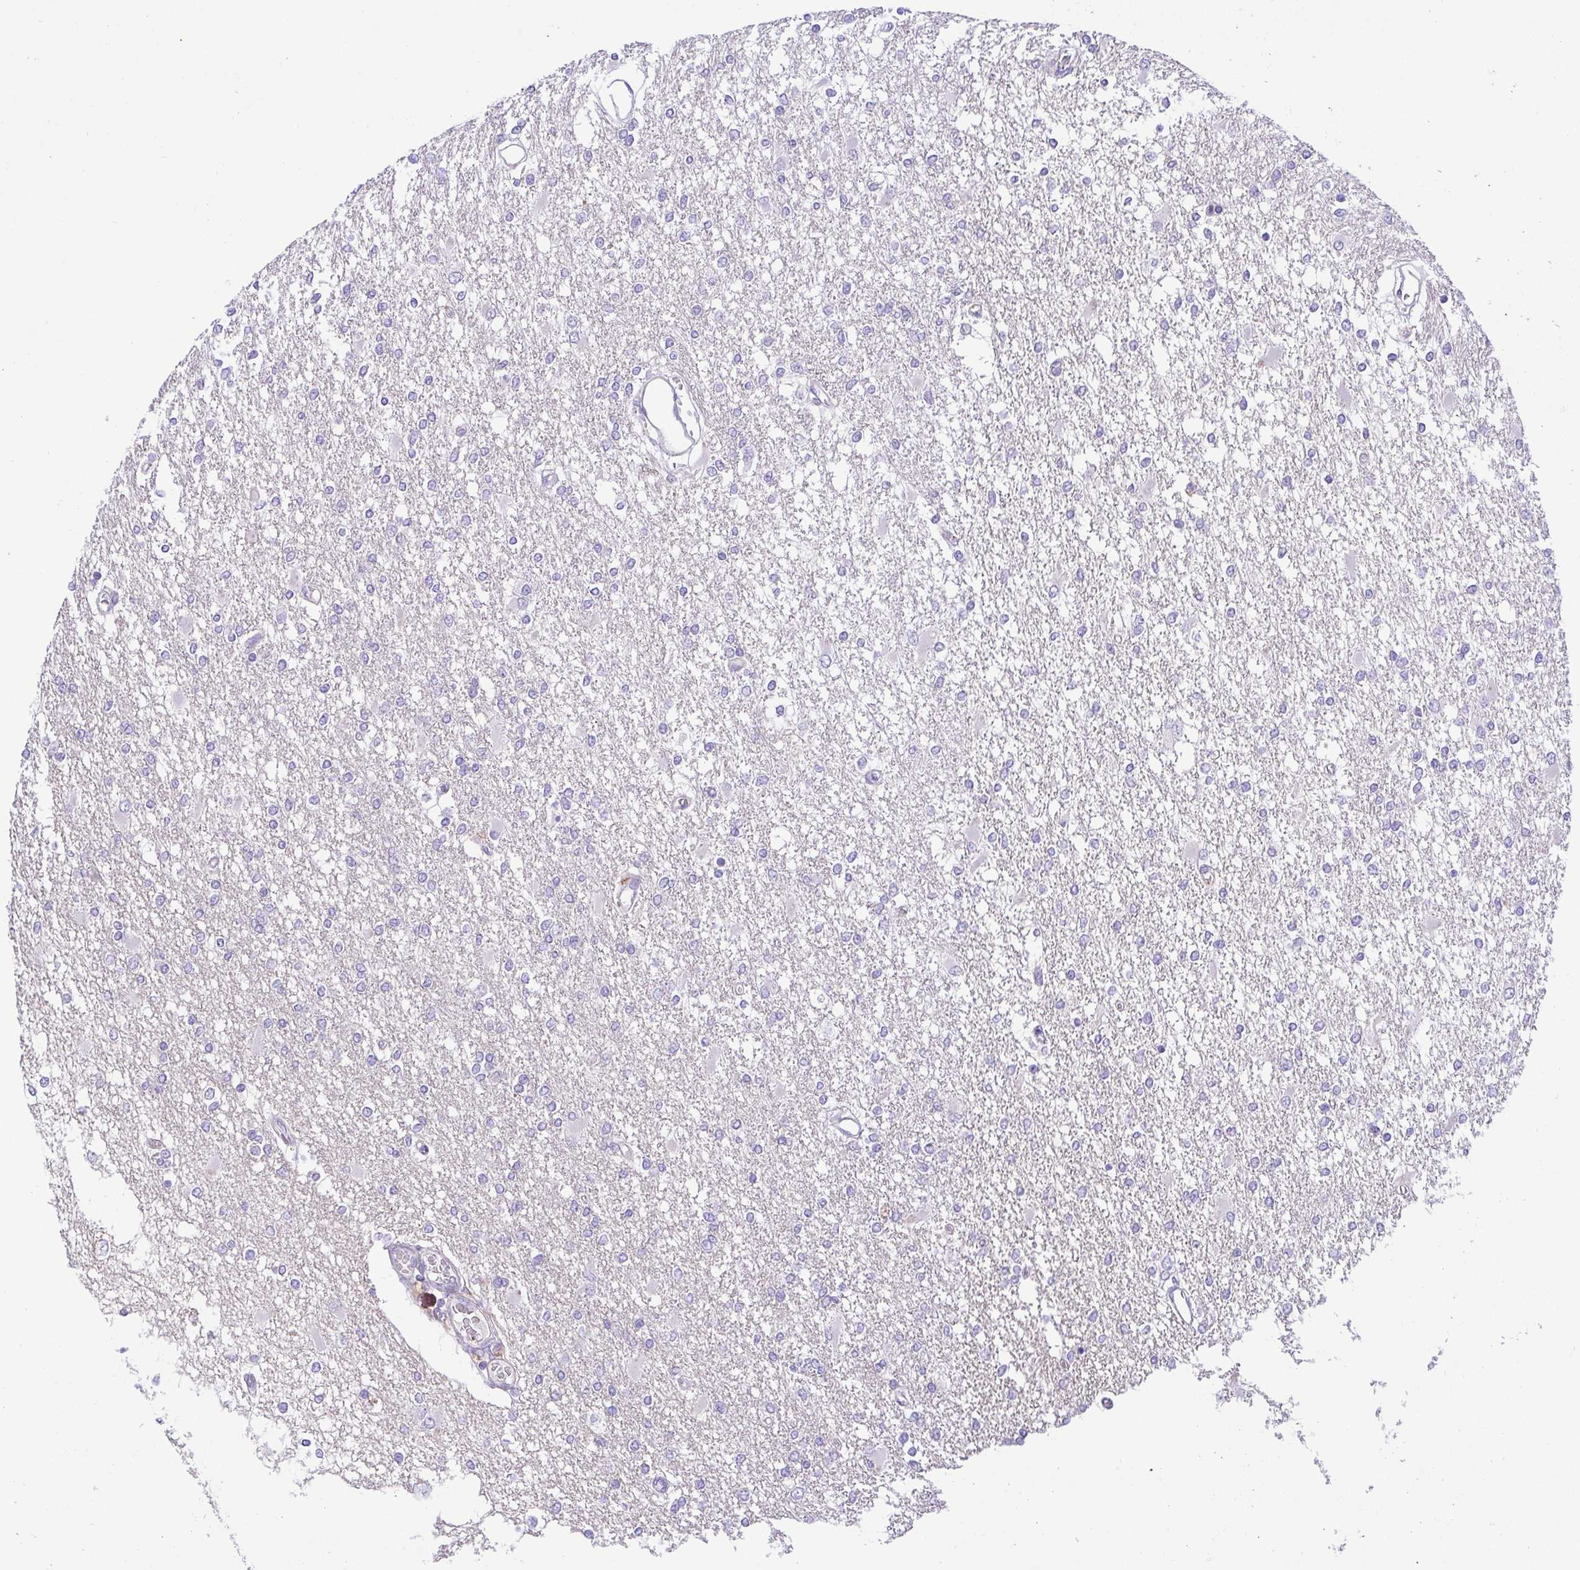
{"staining": {"intensity": "negative", "quantity": "none", "location": "none"}, "tissue": "glioma", "cell_type": "Tumor cells", "image_type": "cancer", "snomed": [{"axis": "morphology", "description": "Glioma, malignant, High grade"}, {"axis": "topography", "description": "Cerebral cortex"}], "caption": "There is no significant expression in tumor cells of glioma.", "gene": "PRR14L", "patient": {"sex": "male", "age": 79}}